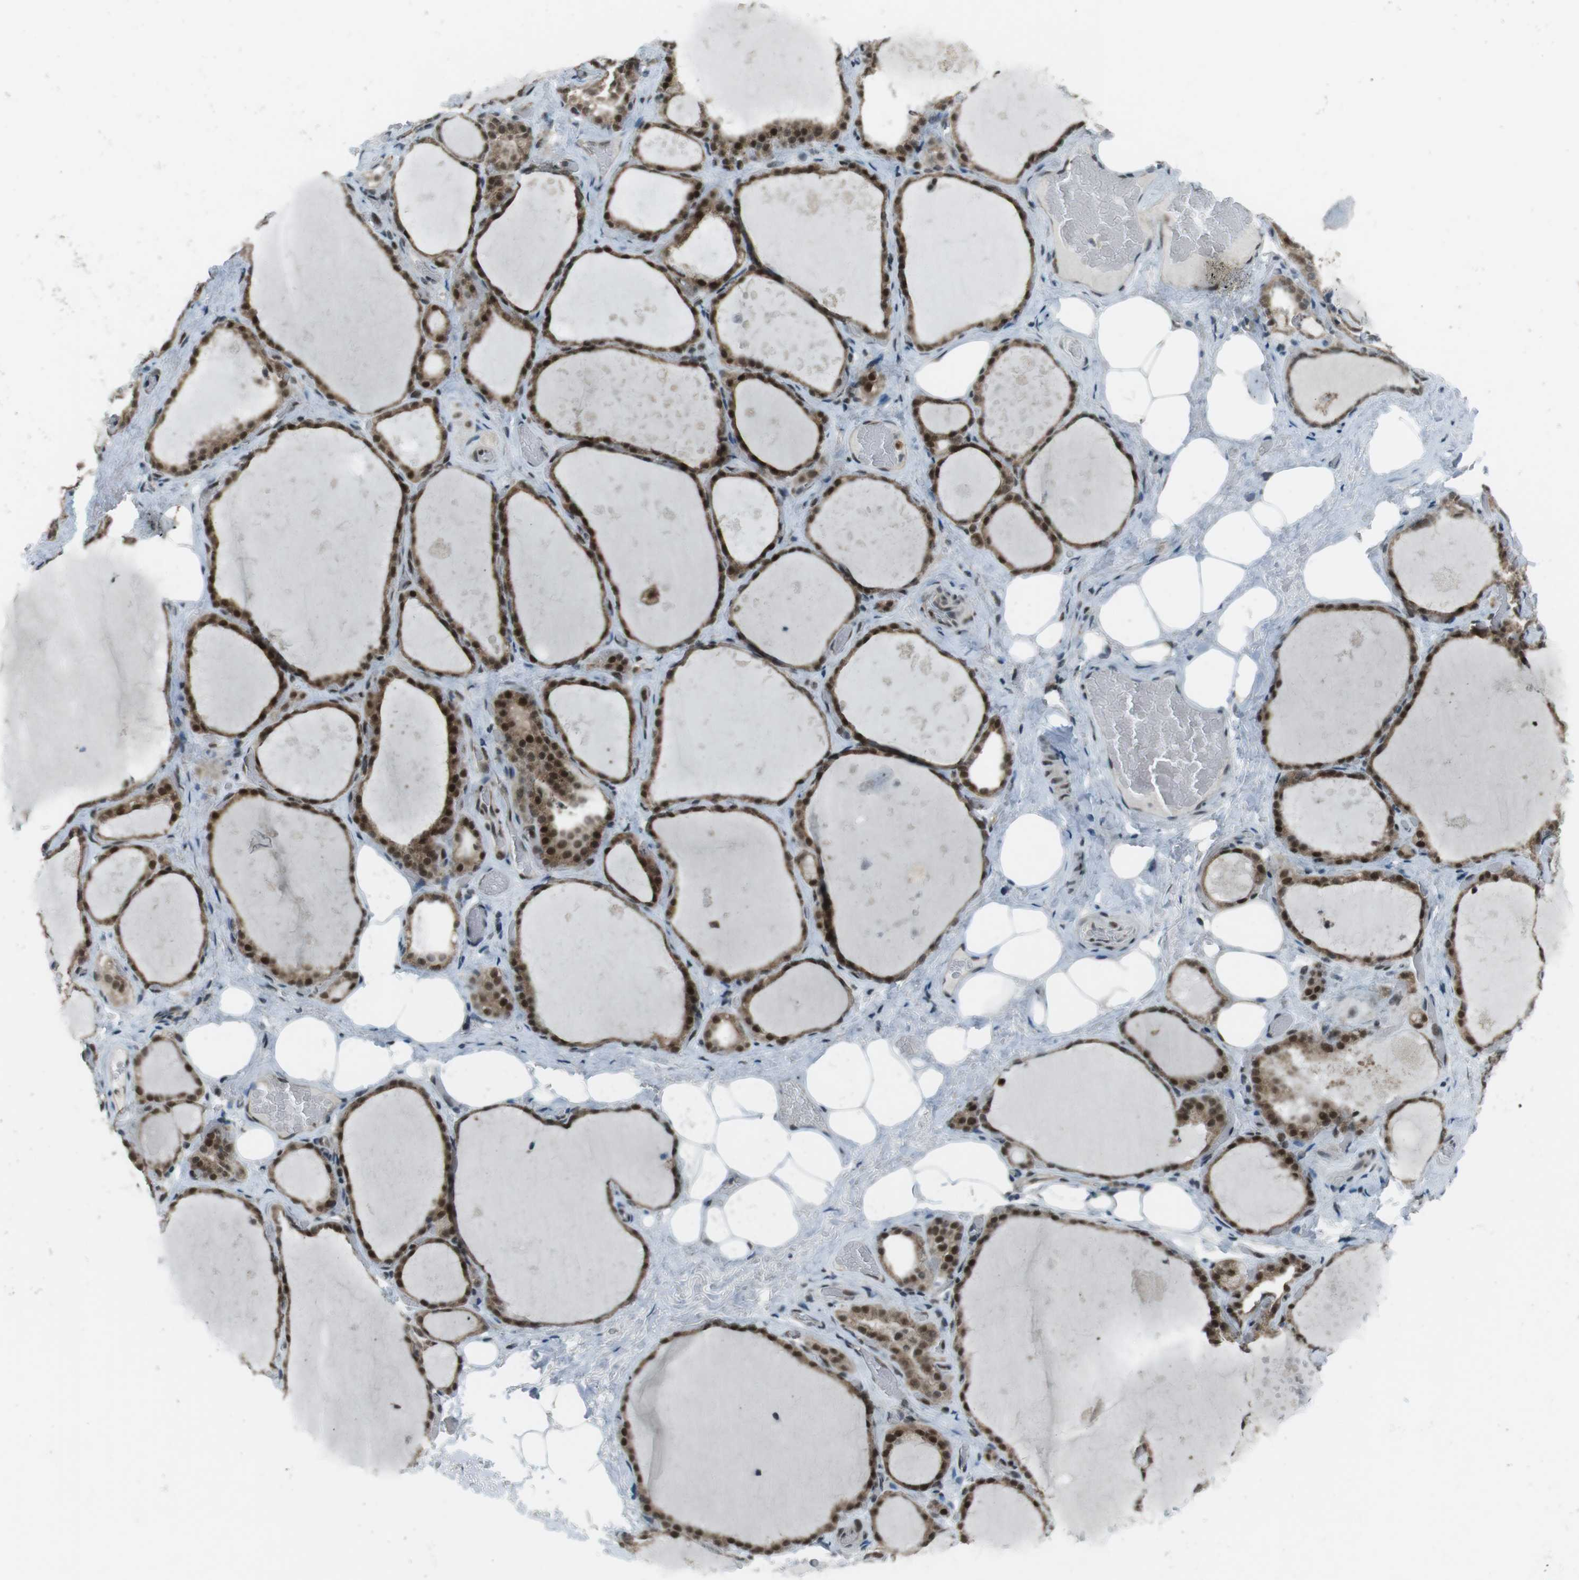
{"staining": {"intensity": "strong", "quantity": ">75%", "location": "cytoplasmic/membranous,nuclear"}, "tissue": "thyroid gland", "cell_type": "Glandular cells", "image_type": "normal", "snomed": [{"axis": "morphology", "description": "Normal tissue, NOS"}, {"axis": "topography", "description": "Thyroid gland"}], "caption": "A photomicrograph of human thyroid gland stained for a protein displays strong cytoplasmic/membranous,nuclear brown staining in glandular cells. (Stains: DAB in brown, nuclei in blue, Microscopy: brightfield microscopy at high magnification).", "gene": "CSNK1D", "patient": {"sex": "male", "age": 61}}